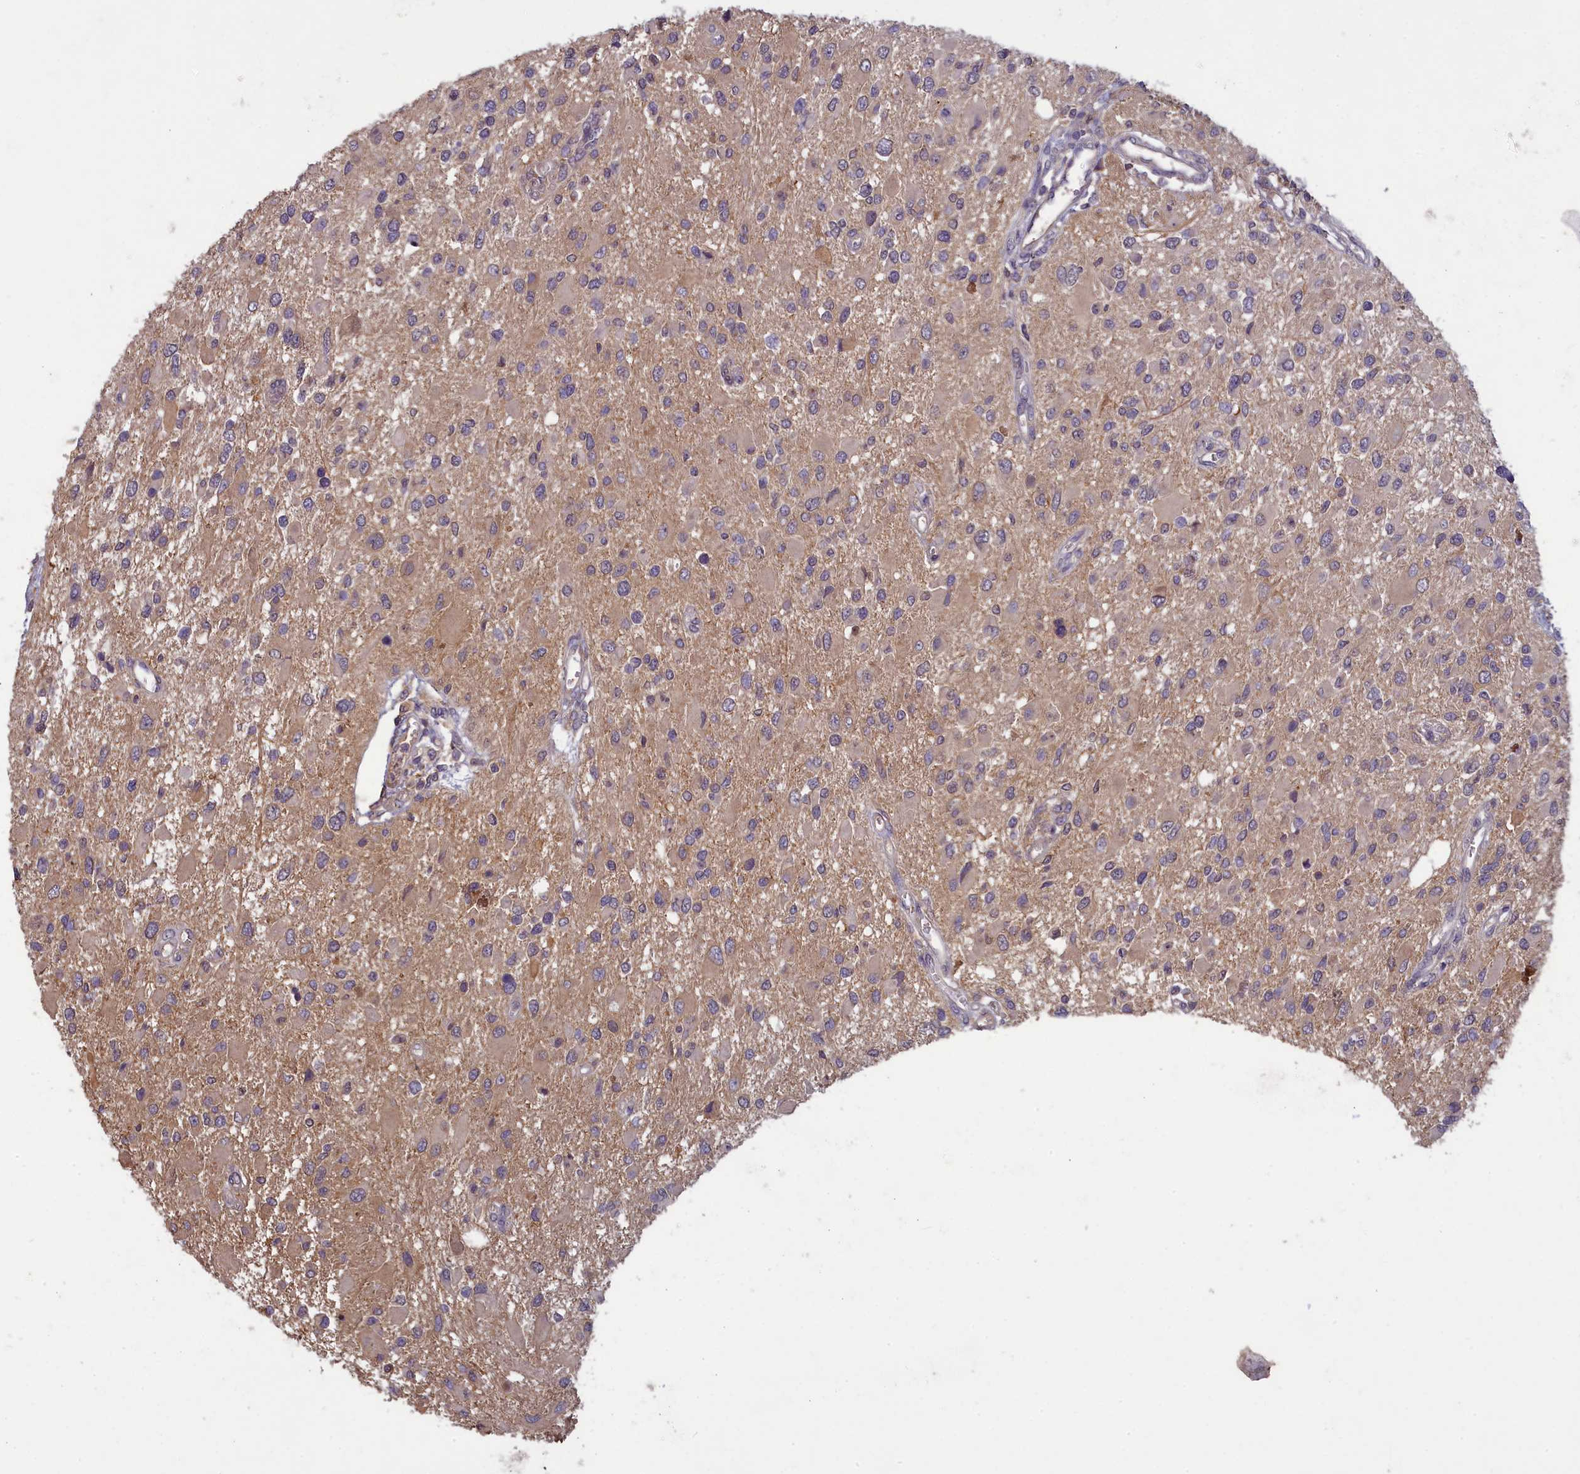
{"staining": {"intensity": "weak", "quantity": "<25%", "location": "cytoplasmic/membranous"}, "tissue": "glioma", "cell_type": "Tumor cells", "image_type": "cancer", "snomed": [{"axis": "morphology", "description": "Glioma, malignant, High grade"}, {"axis": "topography", "description": "Brain"}], "caption": "The histopathology image exhibits no significant positivity in tumor cells of malignant glioma (high-grade).", "gene": "NUDT6", "patient": {"sex": "male", "age": 53}}